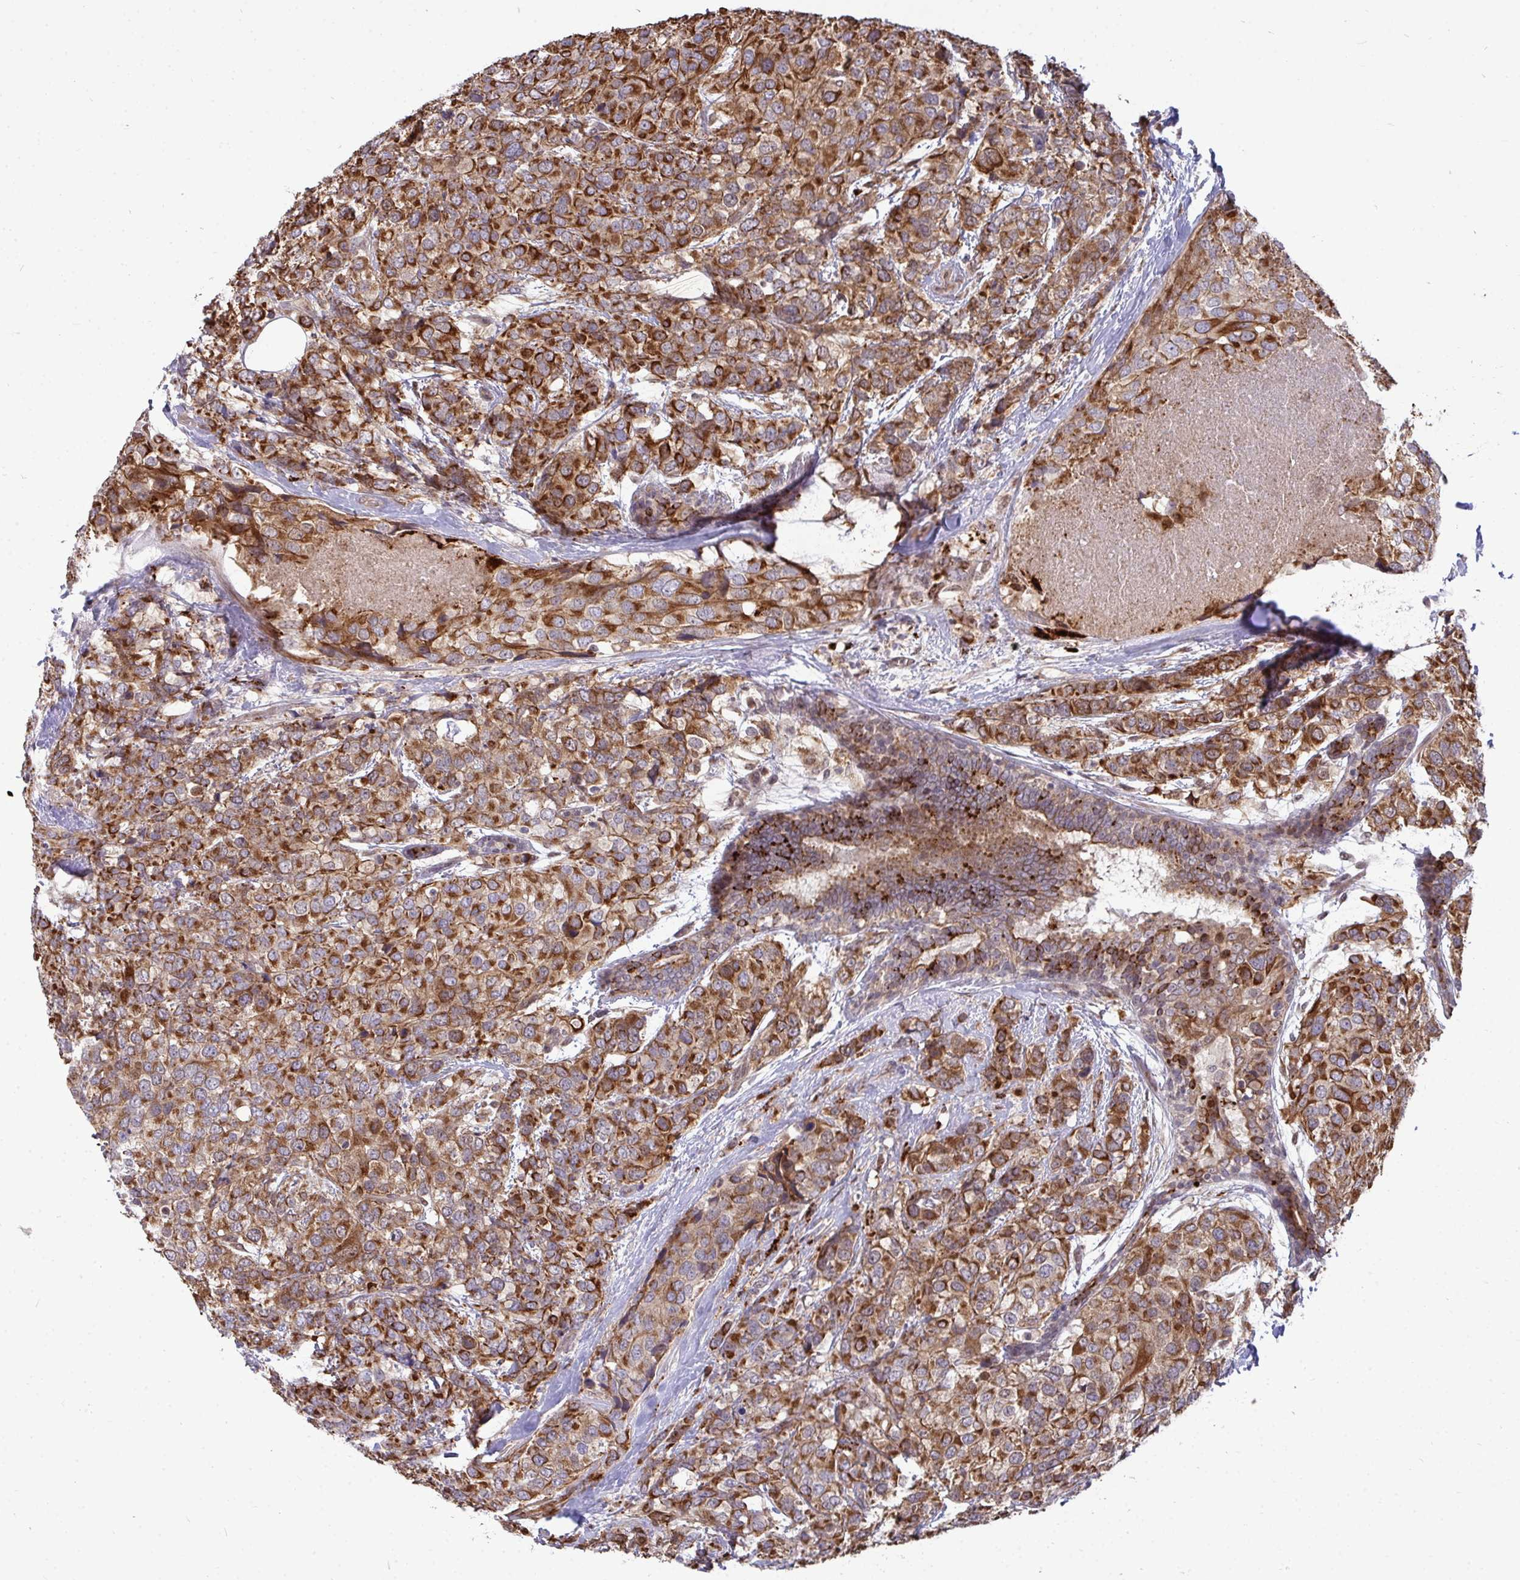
{"staining": {"intensity": "strong", "quantity": ">75%", "location": "cytoplasmic/membranous"}, "tissue": "breast cancer", "cell_type": "Tumor cells", "image_type": "cancer", "snomed": [{"axis": "morphology", "description": "Lobular carcinoma"}, {"axis": "topography", "description": "Breast"}], "caption": "Brown immunohistochemical staining in breast lobular carcinoma reveals strong cytoplasmic/membranous staining in about >75% of tumor cells.", "gene": "TRIM44", "patient": {"sex": "female", "age": 59}}